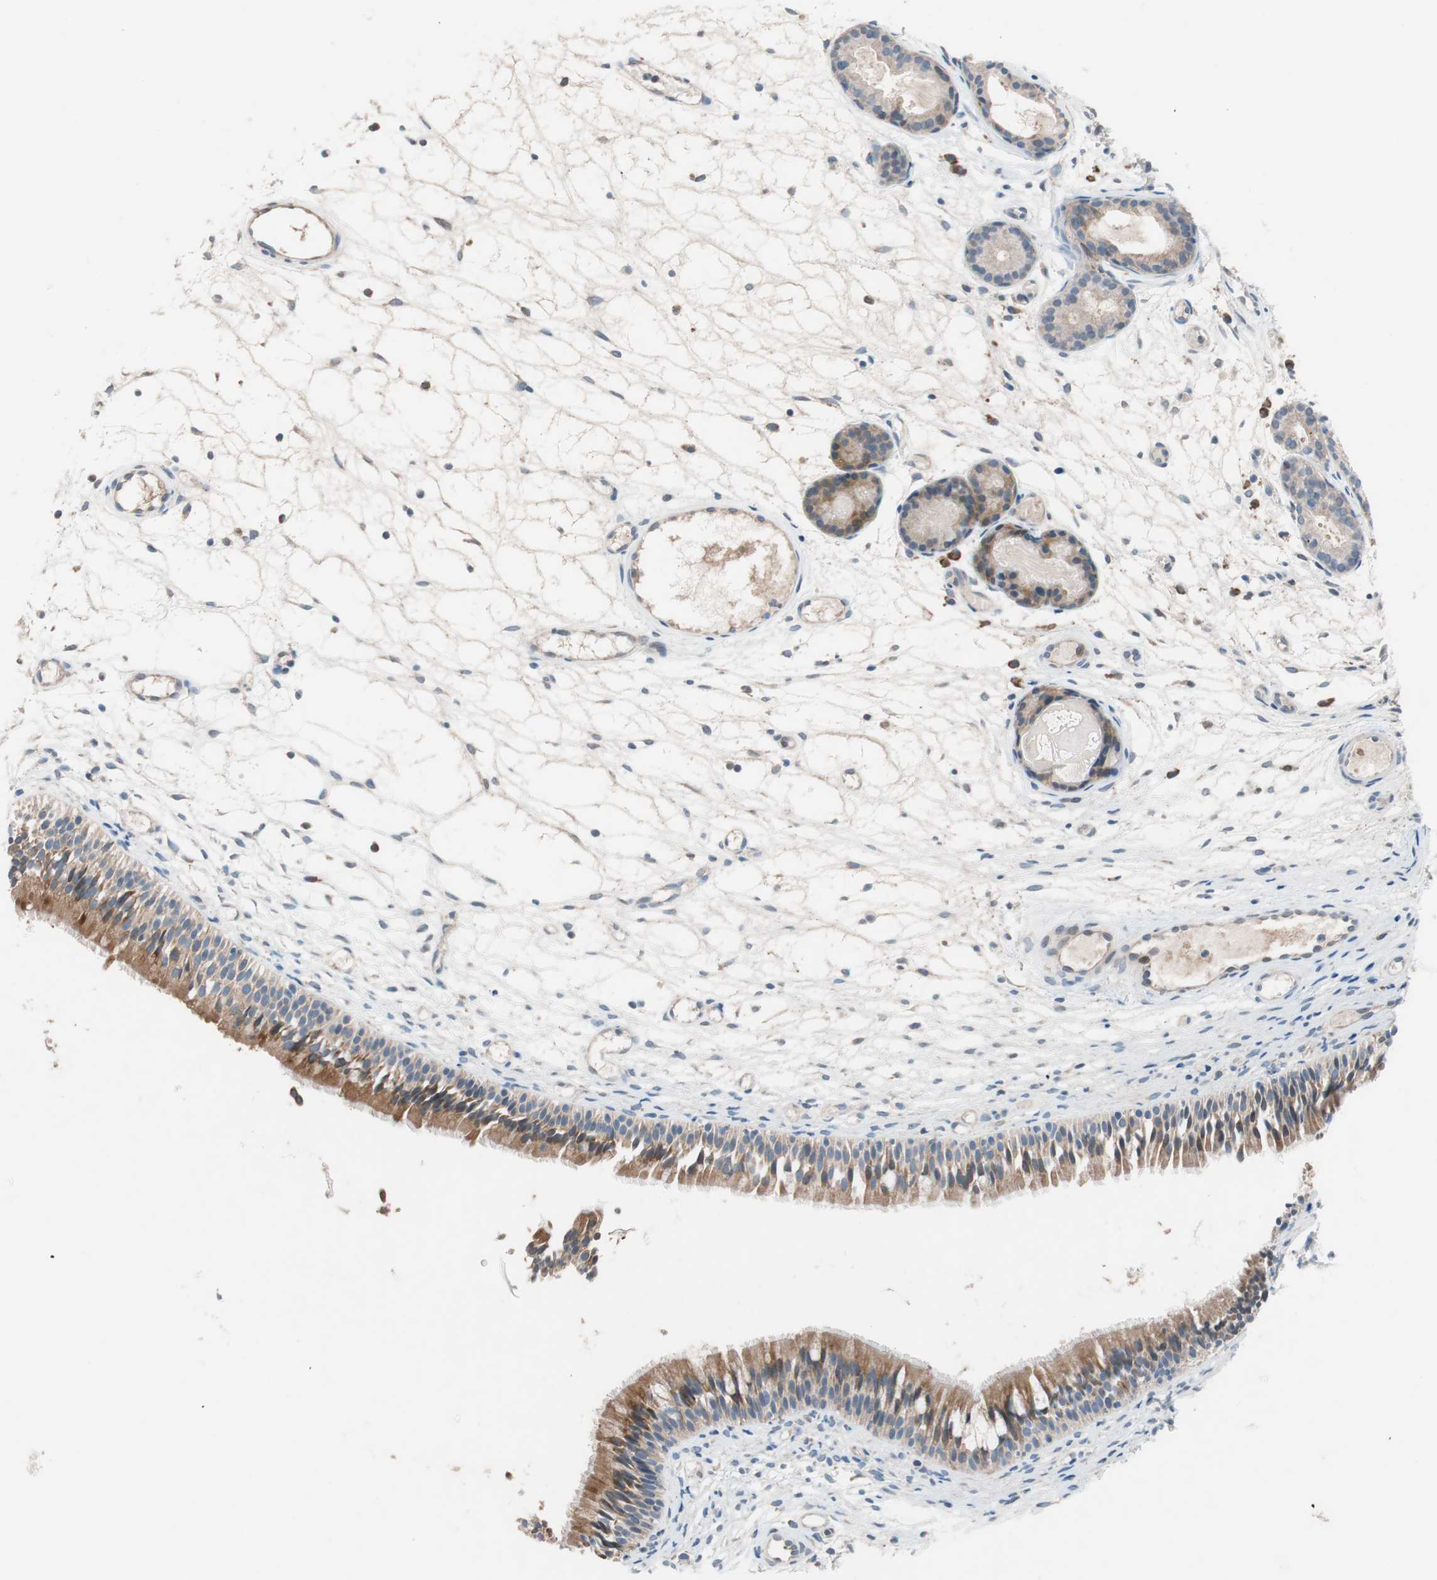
{"staining": {"intensity": "strong", "quantity": ">75%", "location": "cytoplasmic/membranous"}, "tissue": "nasopharynx", "cell_type": "Respiratory epithelial cells", "image_type": "normal", "snomed": [{"axis": "morphology", "description": "Normal tissue, NOS"}, {"axis": "topography", "description": "Nasopharynx"}], "caption": "Immunohistochemistry (IHC) (DAB) staining of benign nasopharynx exhibits strong cytoplasmic/membranous protein positivity in approximately >75% of respiratory epithelial cells. (IHC, brightfield microscopy, high magnification).", "gene": "FAAH", "patient": {"sex": "female", "age": 54}}